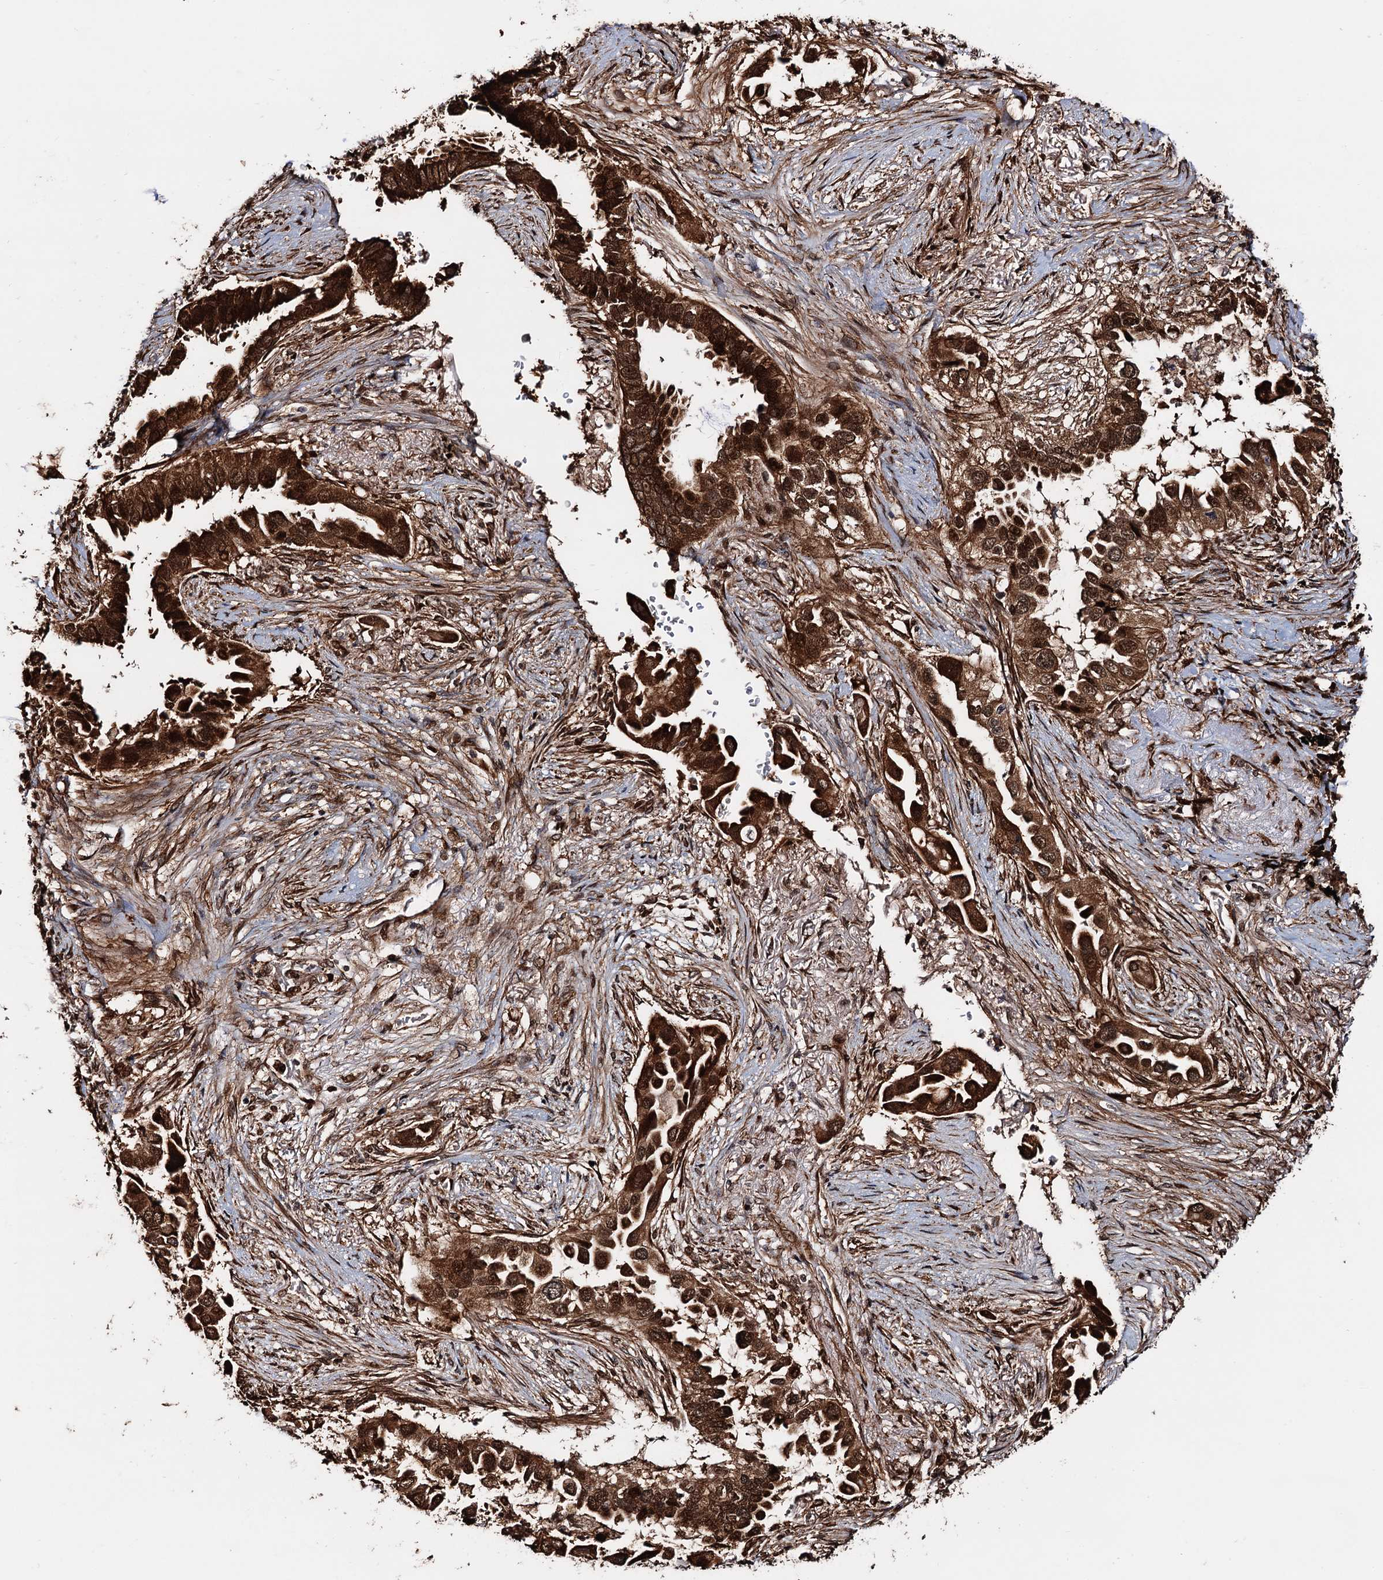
{"staining": {"intensity": "strong", "quantity": ">75%", "location": "cytoplasmic/membranous,nuclear"}, "tissue": "lung cancer", "cell_type": "Tumor cells", "image_type": "cancer", "snomed": [{"axis": "morphology", "description": "Adenocarcinoma, NOS"}, {"axis": "topography", "description": "Lung"}], "caption": "Protein staining of lung adenocarcinoma tissue reveals strong cytoplasmic/membranous and nuclear positivity in approximately >75% of tumor cells. The staining was performed using DAB to visualize the protein expression in brown, while the nuclei were stained in blue with hematoxylin (Magnification: 20x).", "gene": "SNRNP25", "patient": {"sex": "female", "age": 76}}